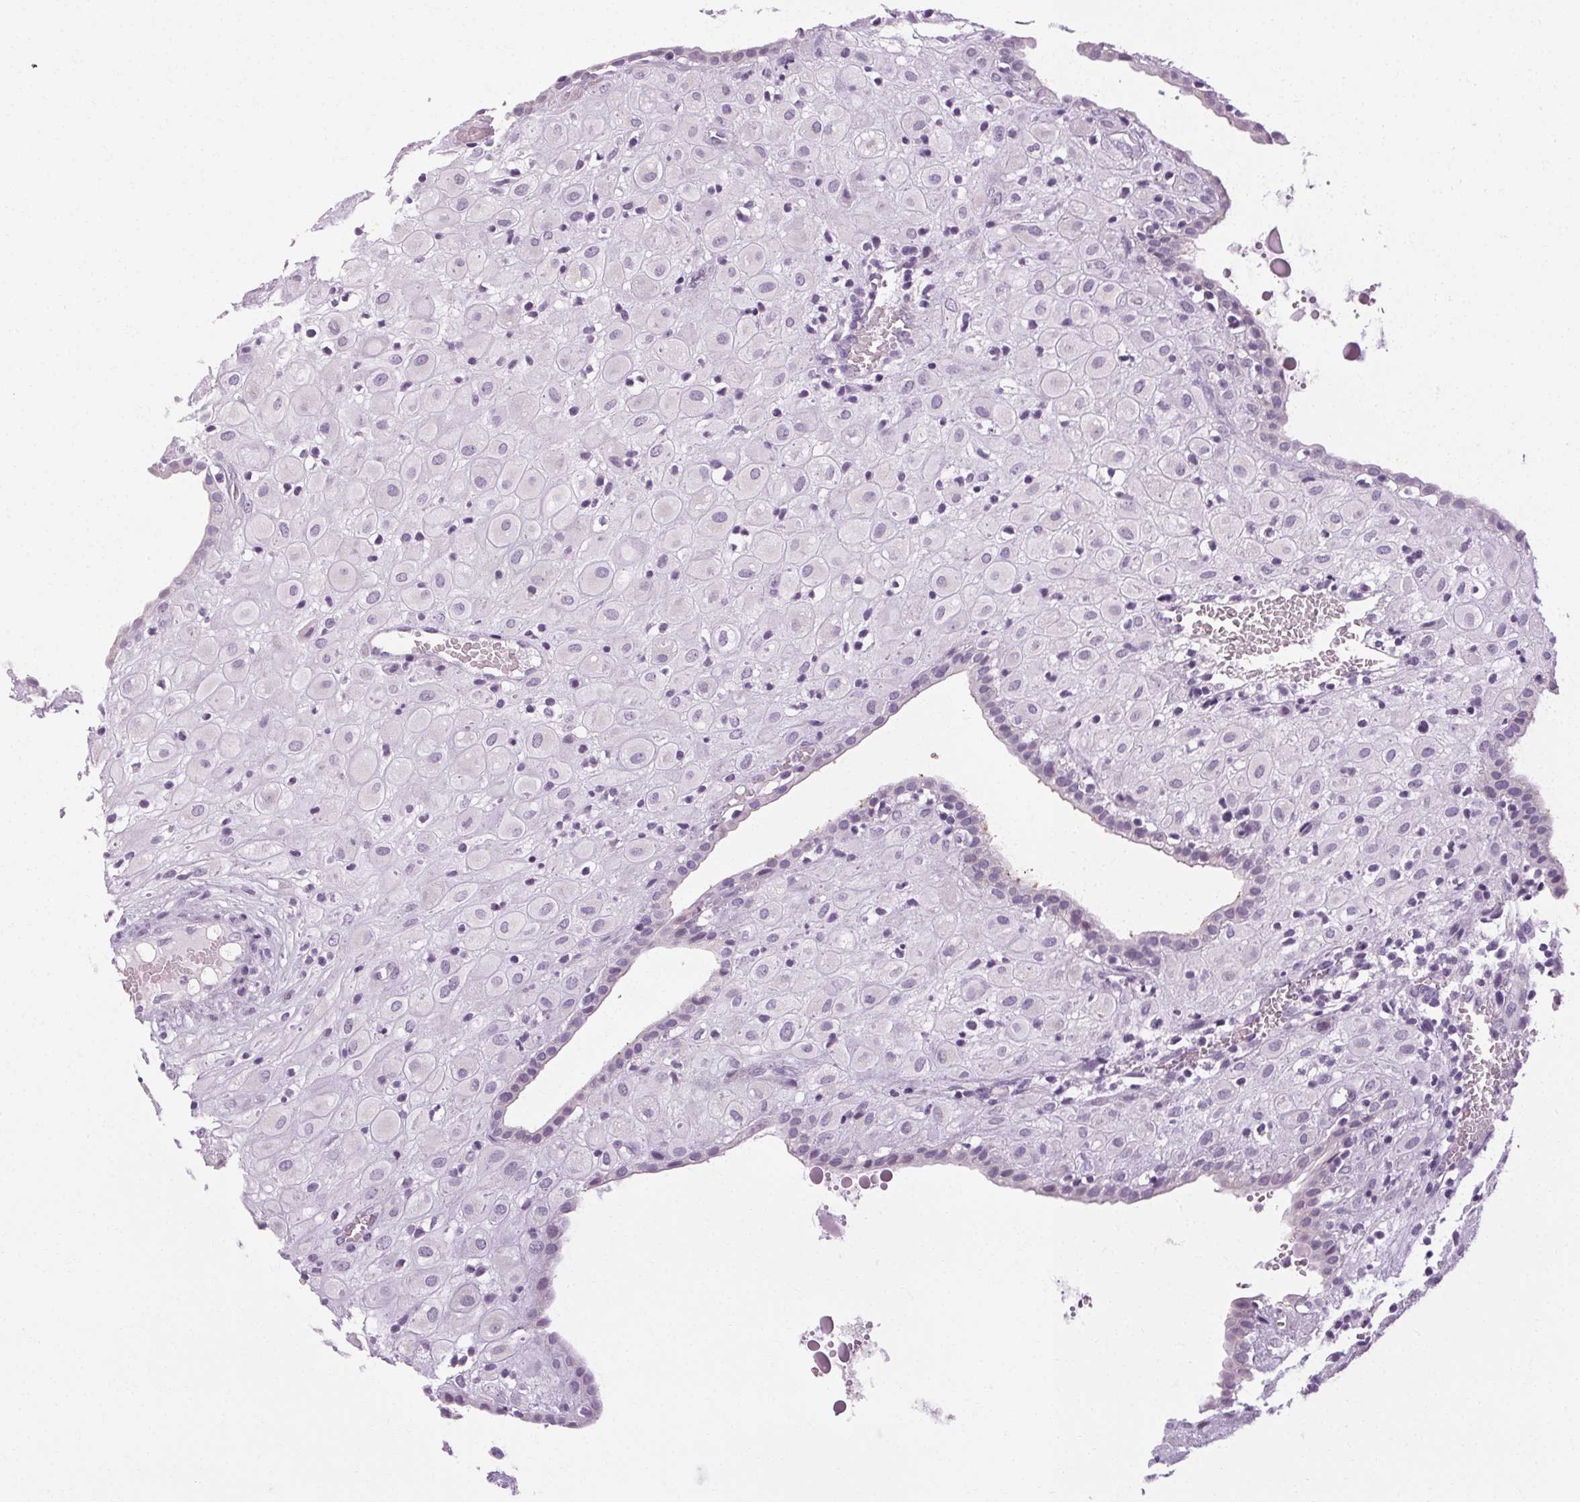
{"staining": {"intensity": "negative", "quantity": "none", "location": "none"}, "tissue": "placenta", "cell_type": "Decidual cells", "image_type": "normal", "snomed": [{"axis": "morphology", "description": "Normal tissue, NOS"}, {"axis": "topography", "description": "Placenta"}], "caption": "A photomicrograph of human placenta is negative for staining in decidual cells. Nuclei are stained in blue.", "gene": "POMC", "patient": {"sex": "female", "age": 24}}